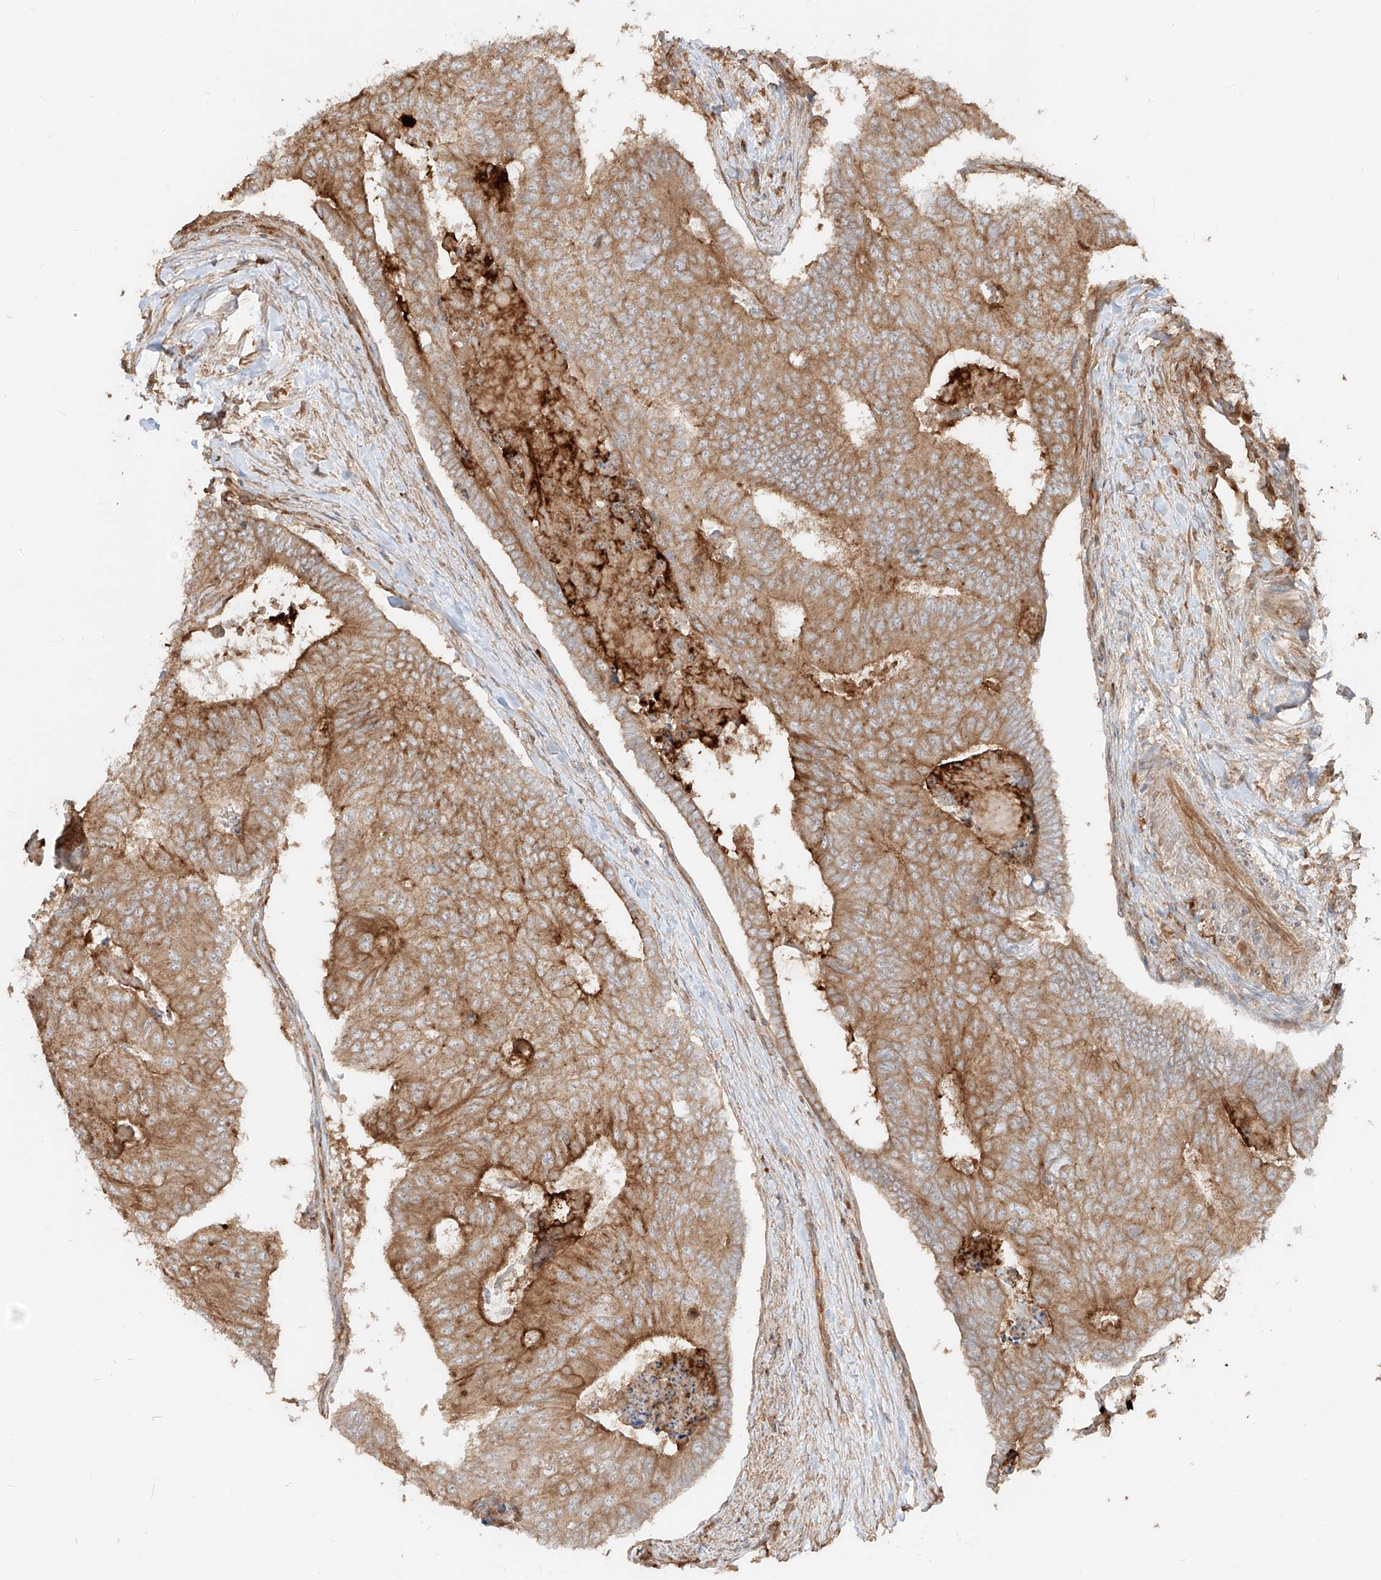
{"staining": {"intensity": "moderate", "quantity": ">75%", "location": "cytoplasmic/membranous"}, "tissue": "colorectal cancer", "cell_type": "Tumor cells", "image_type": "cancer", "snomed": [{"axis": "morphology", "description": "Adenocarcinoma, NOS"}, {"axis": "topography", "description": "Colon"}], "caption": "DAB (3,3'-diaminobenzidine) immunohistochemical staining of human colorectal cancer reveals moderate cytoplasmic/membranous protein expression in approximately >75% of tumor cells.", "gene": "CCDC115", "patient": {"sex": "female", "age": 67}}